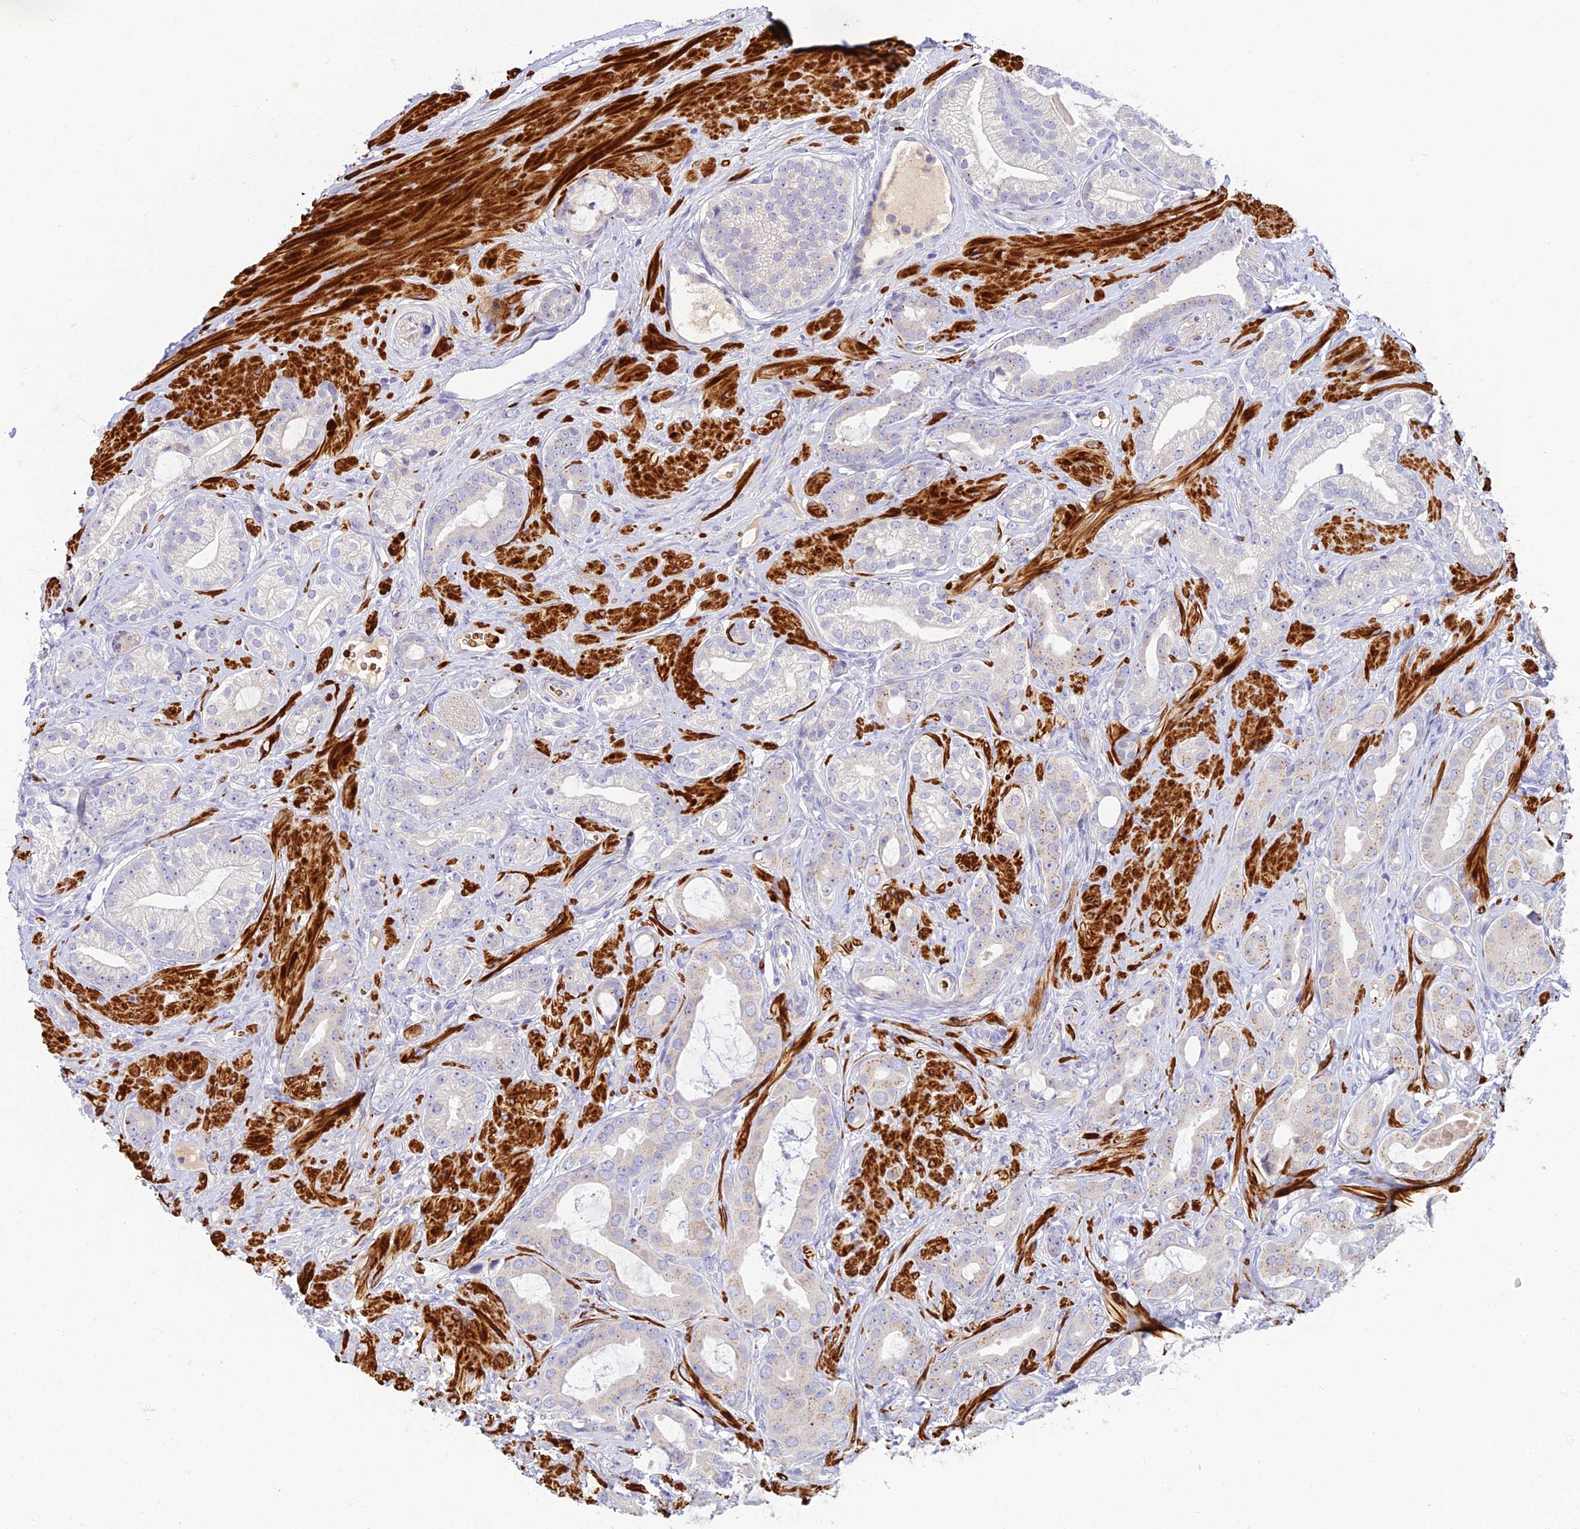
{"staining": {"intensity": "moderate", "quantity": "<25%", "location": "cytoplasmic/membranous"}, "tissue": "prostate cancer", "cell_type": "Tumor cells", "image_type": "cancer", "snomed": [{"axis": "morphology", "description": "Adenocarcinoma, Low grade"}, {"axis": "topography", "description": "Prostate"}], "caption": "Prostate cancer tissue exhibits moderate cytoplasmic/membranous staining in approximately <25% of tumor cells The staining was performed using DAB, with brown indicating positive protein expression. Nuclei are stained blue with hematoxylin.", "gene": "CLIP4", "patient": {"sex": "male", "age": 57}}